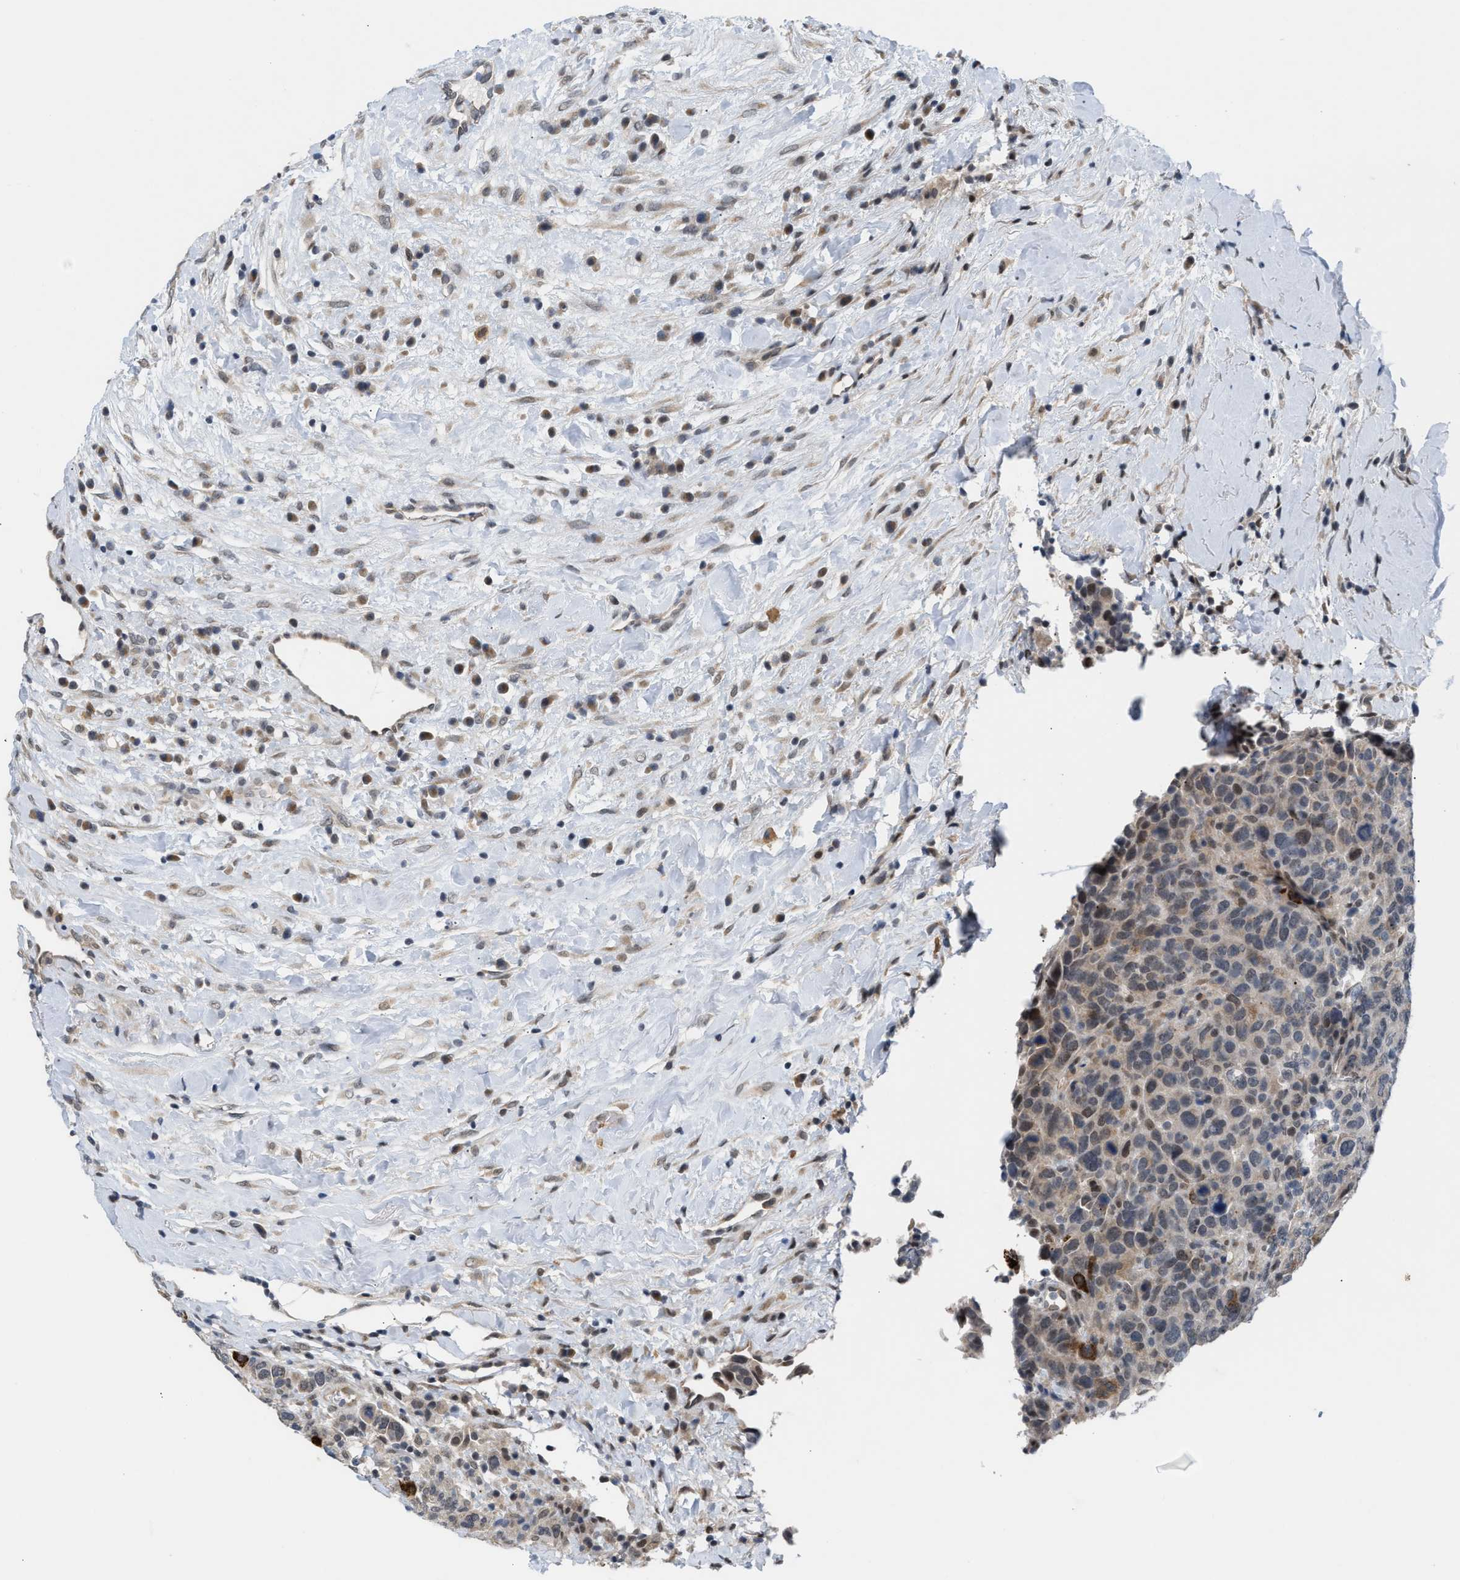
{"staining": {"intensity": "moderate", "quantity": "<25%", "location": "cytoplasmic/membranous"}, "tissue": "breast cancer", "cell_type": "Tumor cells", "image_type": "cancer", "snomed": [{"axis": "morphology", "description": "Duct carcinoma"}, {"axis": "topography", "description": "Breast"}], "caption": "This is an image of immunohistochemistry (IHC) staining of invasive ductal carcinoma (breast), which shows moderate staining in the cytoplasmic/membranous of tumor cells.", "gene": "TXNRD3", "patient": {"sex": "female", "age": 37}}